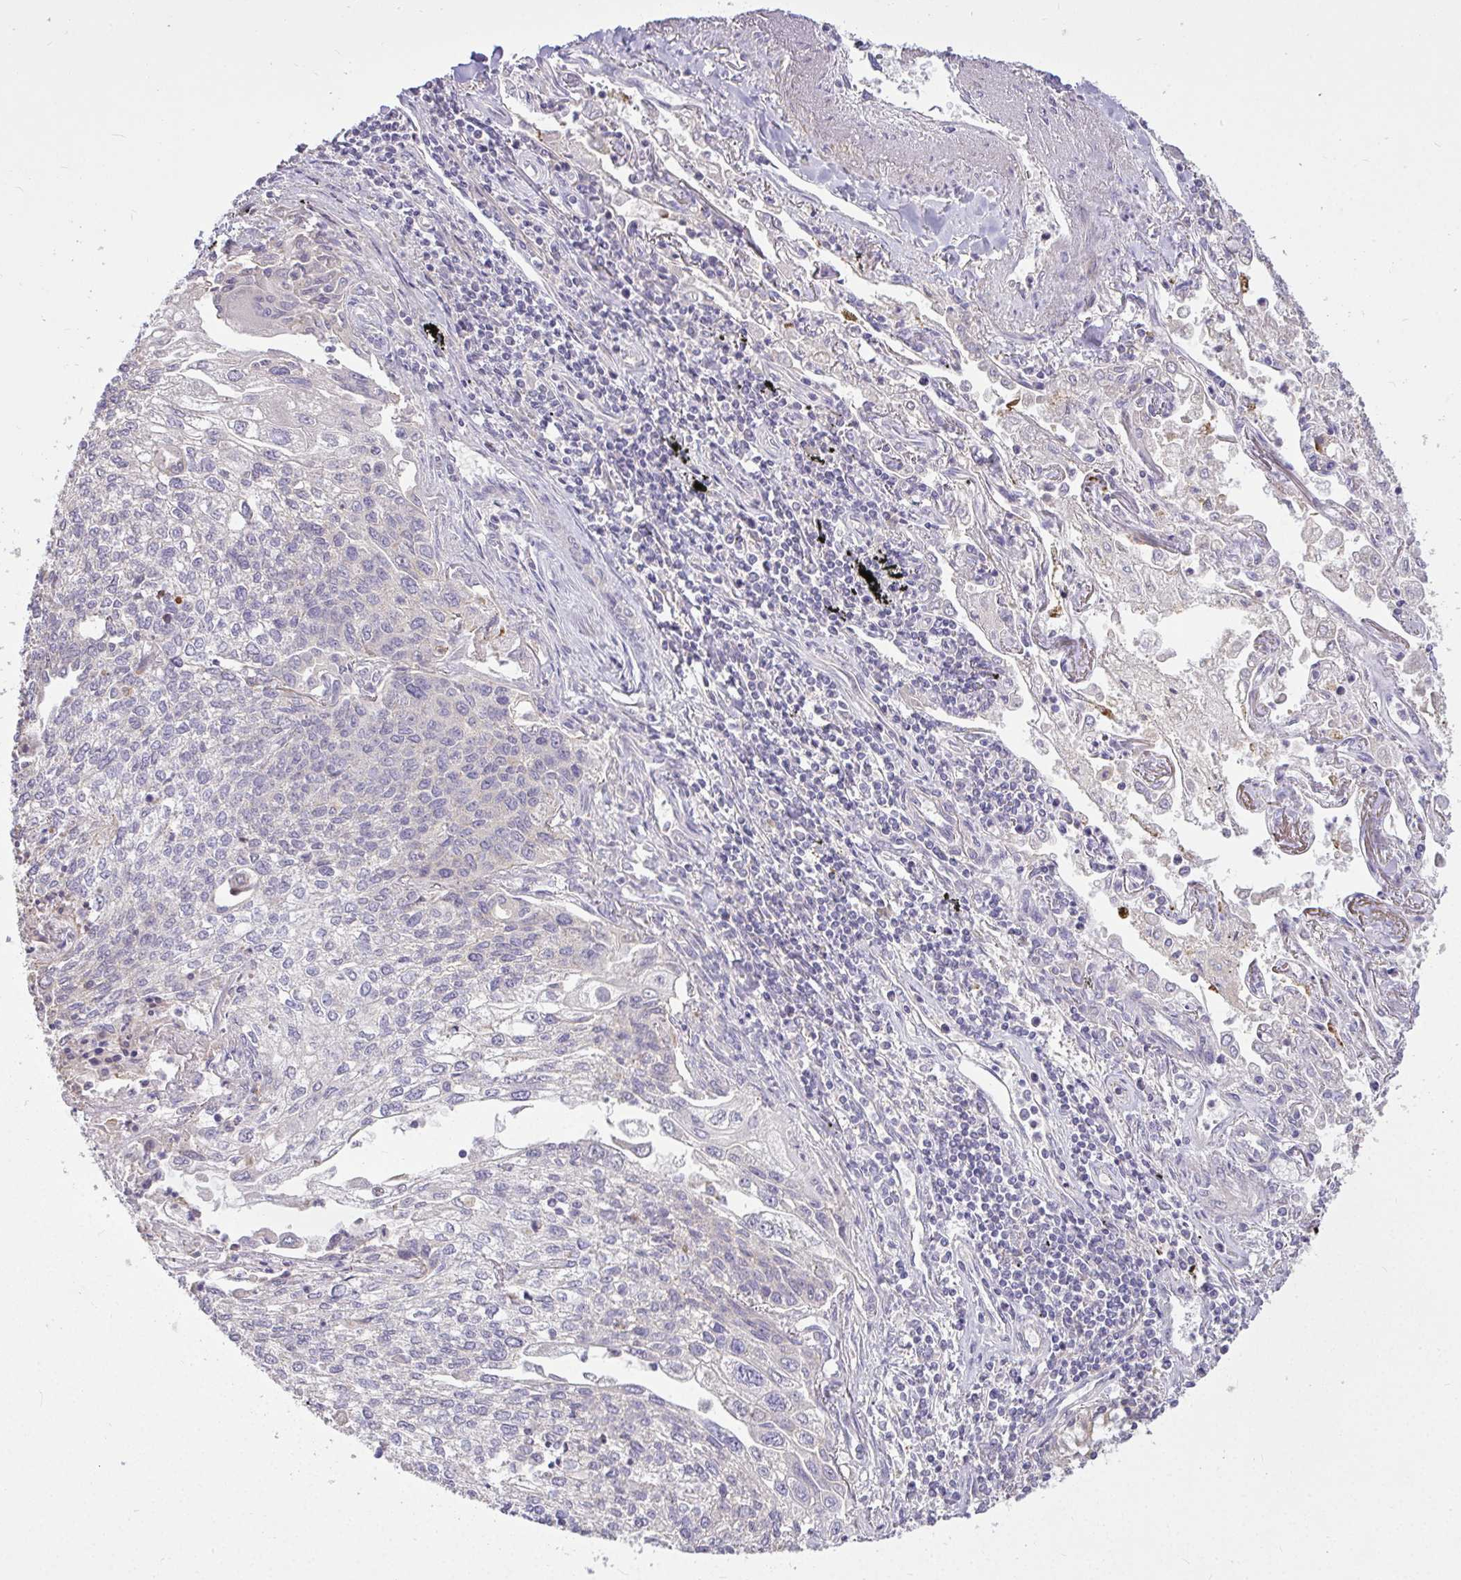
{"staining": {"intensity": "negative", "quantity": "none", "location": "none"}, "tissue": "lung cancer", "cell_type": "Tumor cells", "image_type": "cancer", "snomed": [{"axis": "morphology", "description": "Squamous cell carcinoma, NOS"}, {"axis": "topography", "description": "Lung"}], "caption": "DAB immunohistochemical staining of human lung squamous cell carcinoma displays no significant positivity in tumor cells. (IHC, brightfield microscopy, high magnification).", "gene": "STRIP1", "patient": {"sex": "male", "age": 74}}